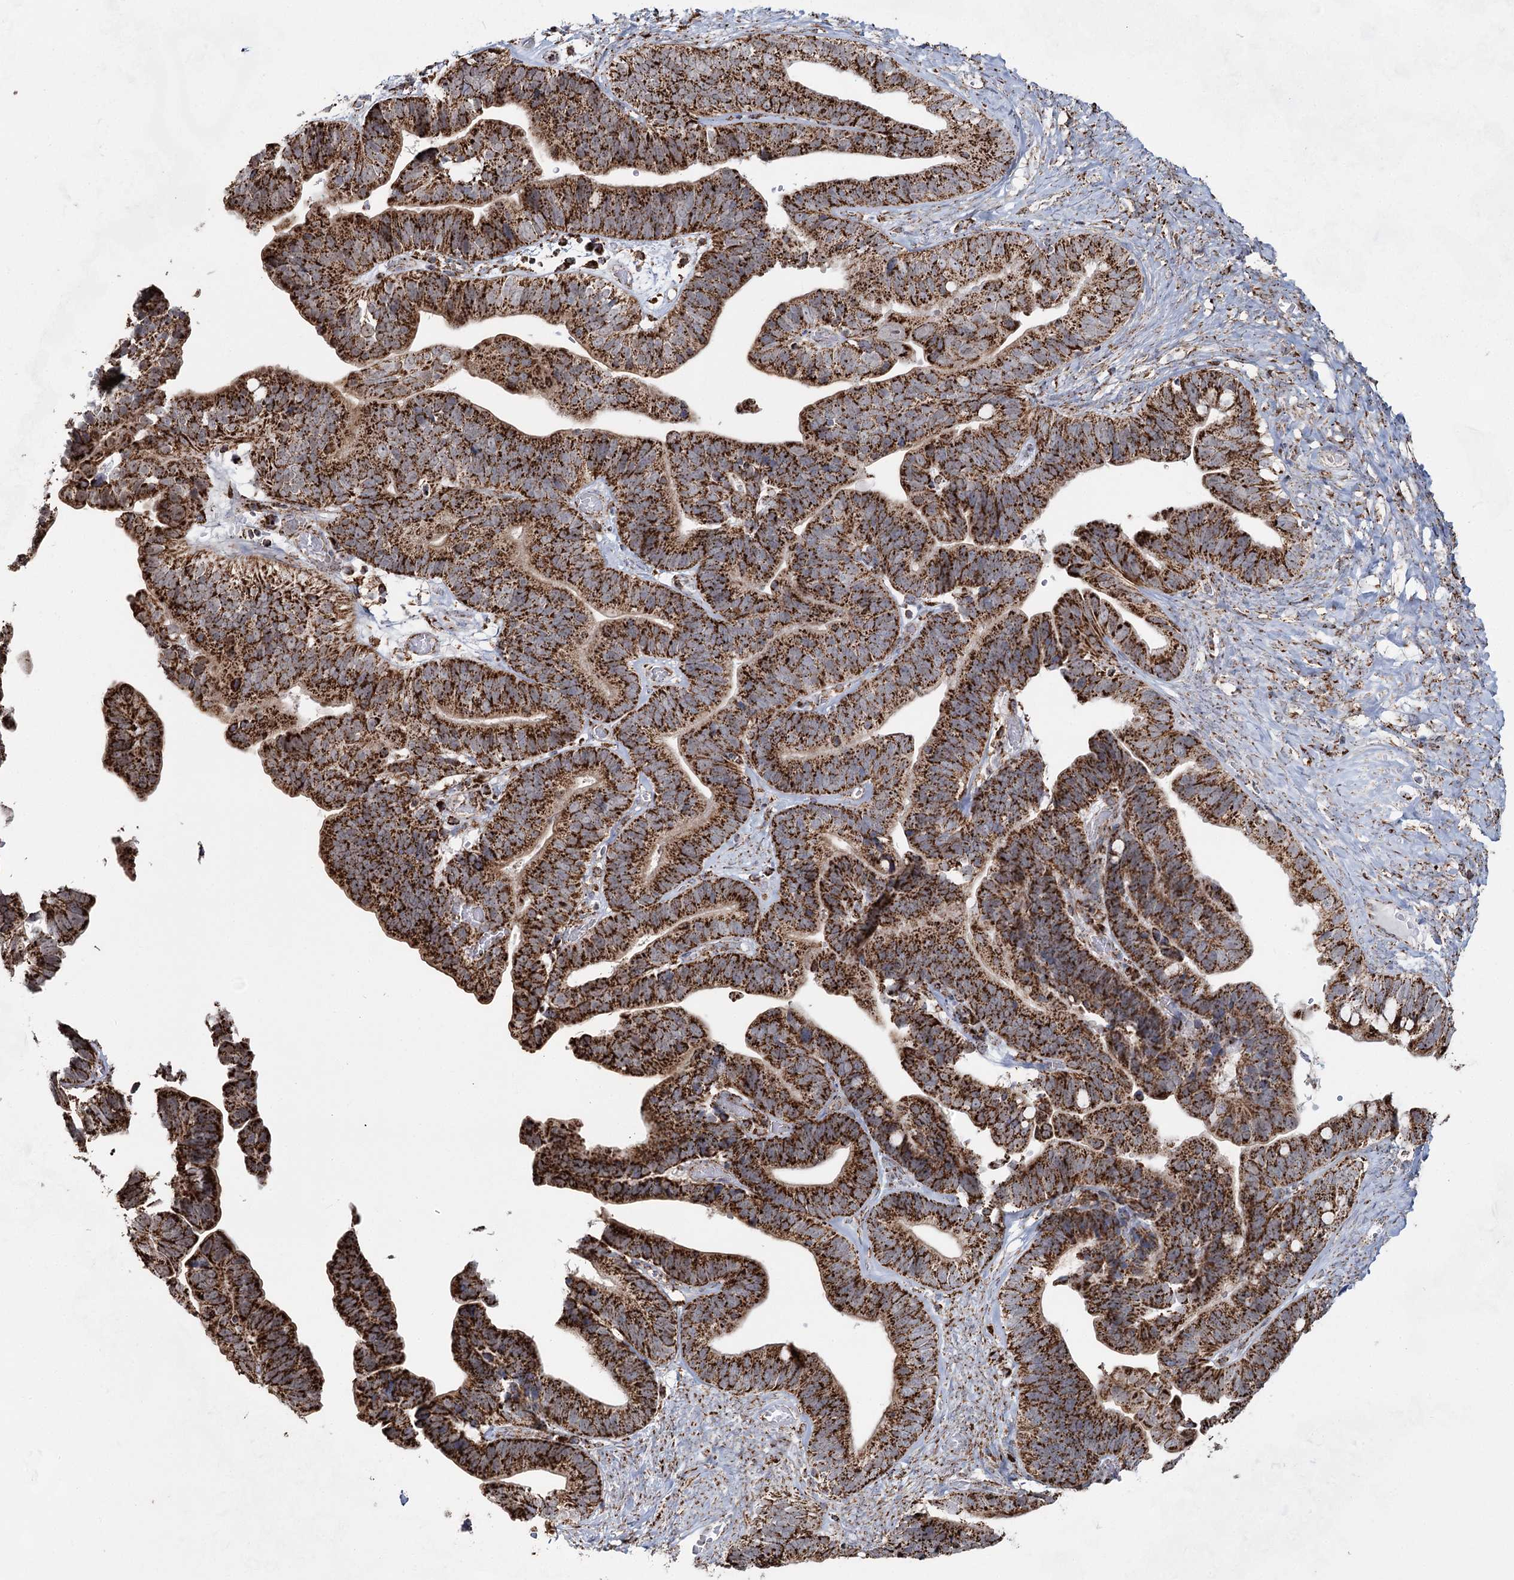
{"staining": {"intensity": "moderate", "quantity": ">75%", "location": "cytoplasmic/membranous"}, "tissue": "ovarian cancer", "cell_type": "Tumor cells", "image_type": "cancer", "snomed": [{"axis": "morphology", "description": "Cystadenocarcinoma, serous, NOS"}, {"axis": "topography", "description": "Ovary"}], "caption": "This micrograph displays IHC staining of serous cystadenocarcinoma (ovarian), with medium moderate cytoplasmic/membranous staining in approximately >75% of tumor cells.", "gene": "CWF19L1", "patient": {"sex": "female", "age": 56}}